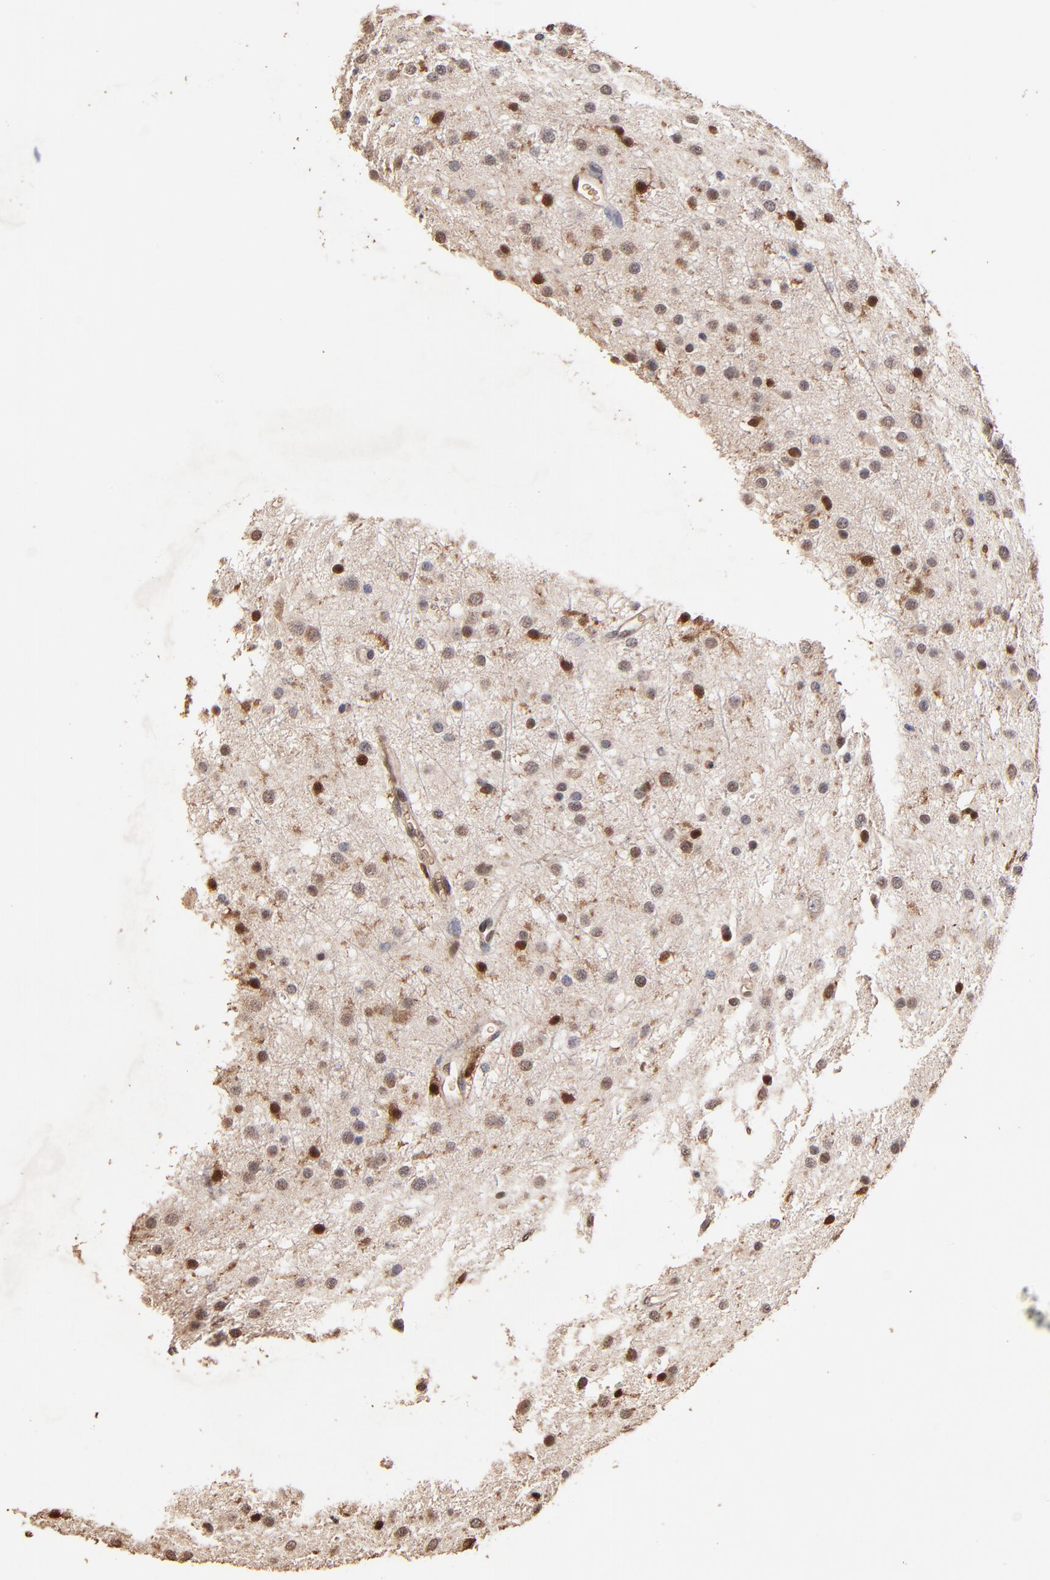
{"staining": {"intensity": "weak", "quantity": "25%-75%", "location": "nuclear"}, "tissue": "glioma", "cell_type": "Tumor cells", "image_type": "cancer", "snomed": [{"axis": "morphology", "description": "Glioma, malignant, Low grade"}, {"axis": "topography", "description": "Brain"}], "caption": "Approximately 25%-75% of tumor cells in human glioma demonstrate weak nuclear protein expression as visualized by brown immunohistochemical staining.", "gene": "CASP1", "patient": {"sex": "female", "age": 36}}